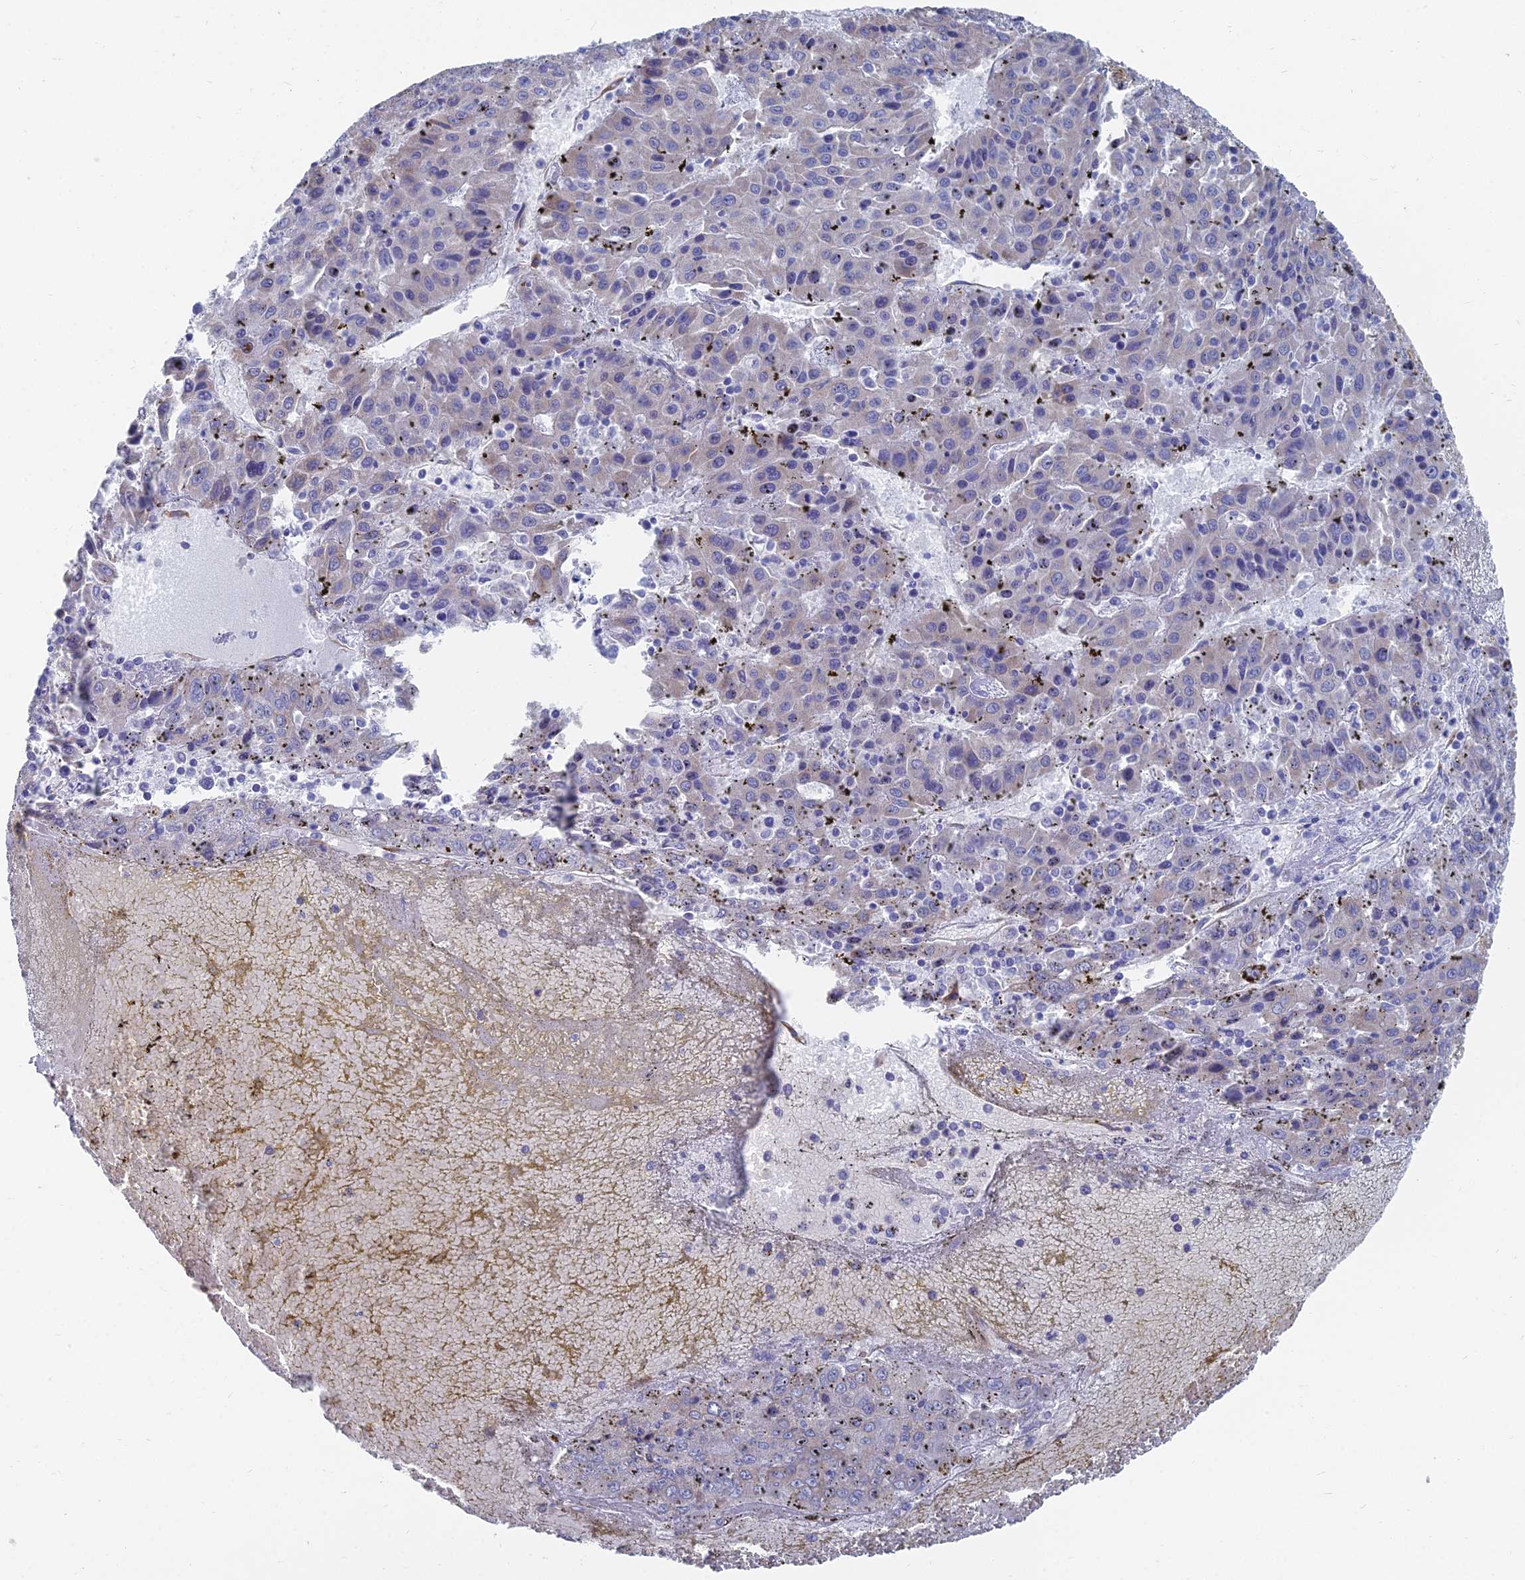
{"staining": {"intensity": "negative", "quantity": "none", "location": "none"}, "tissue": "liver cancer", "cell_type": "Tumor cells", "image_type": "cancer", "snomed": [{"axis": "morphology", "description": "Carcinoma, Hepatocellular, NOS"}, {"axis": "topography", "description": "Liver"}], "caption": "Tumor cells are negative for protein expression in human hepatocellular carcinoma (liver). (Immunohistochemistry (ihc), brightfield microscopy, high magnification).", "gene": "TNNT3", "patient": {"sex": "female", "age": 53}}